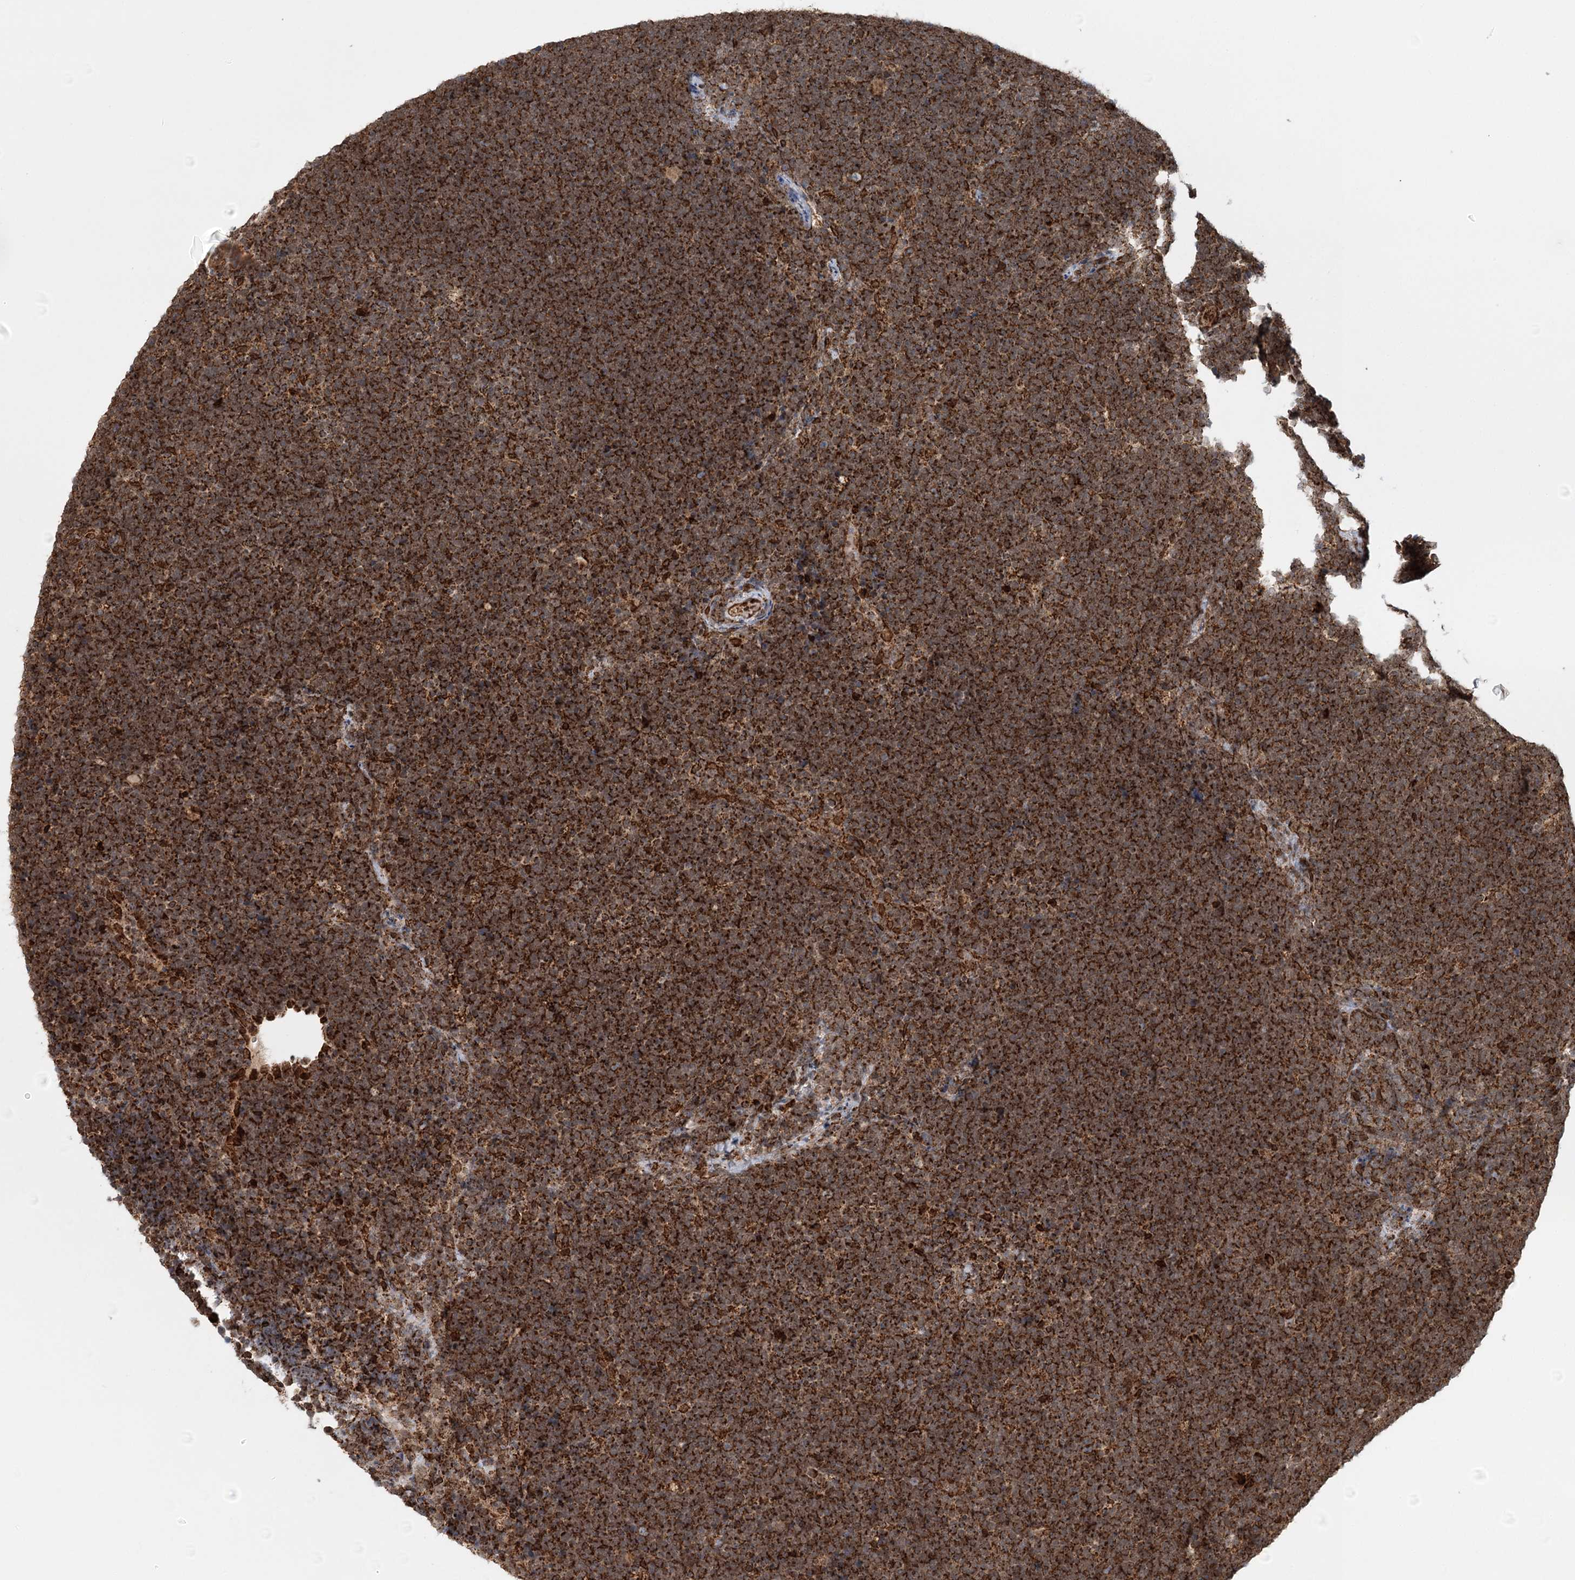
{"staining": {"intensity": "strong", "quantity": ">75%", "location": "cytoplasmic/membranous"}, "tissue": "lymphoma", "cell_type": "Tumor cells", "image_type": "cancer", "snomed": [{"axis": "morphology", "description": "Malignant lymphoma, non-Hodgkin's type, High grade"}, {"axis": "topography", "description": "Lymph node"}], "caption": "Protein staining displays strong cytoplasmic/membranous positivity in approximately >75% of tumor cells in malignant lymphoma, non-Hodgkin's type (high-grade).", "gene": "BCKDHA", "patient": {"sex": "male", "age": 13}}